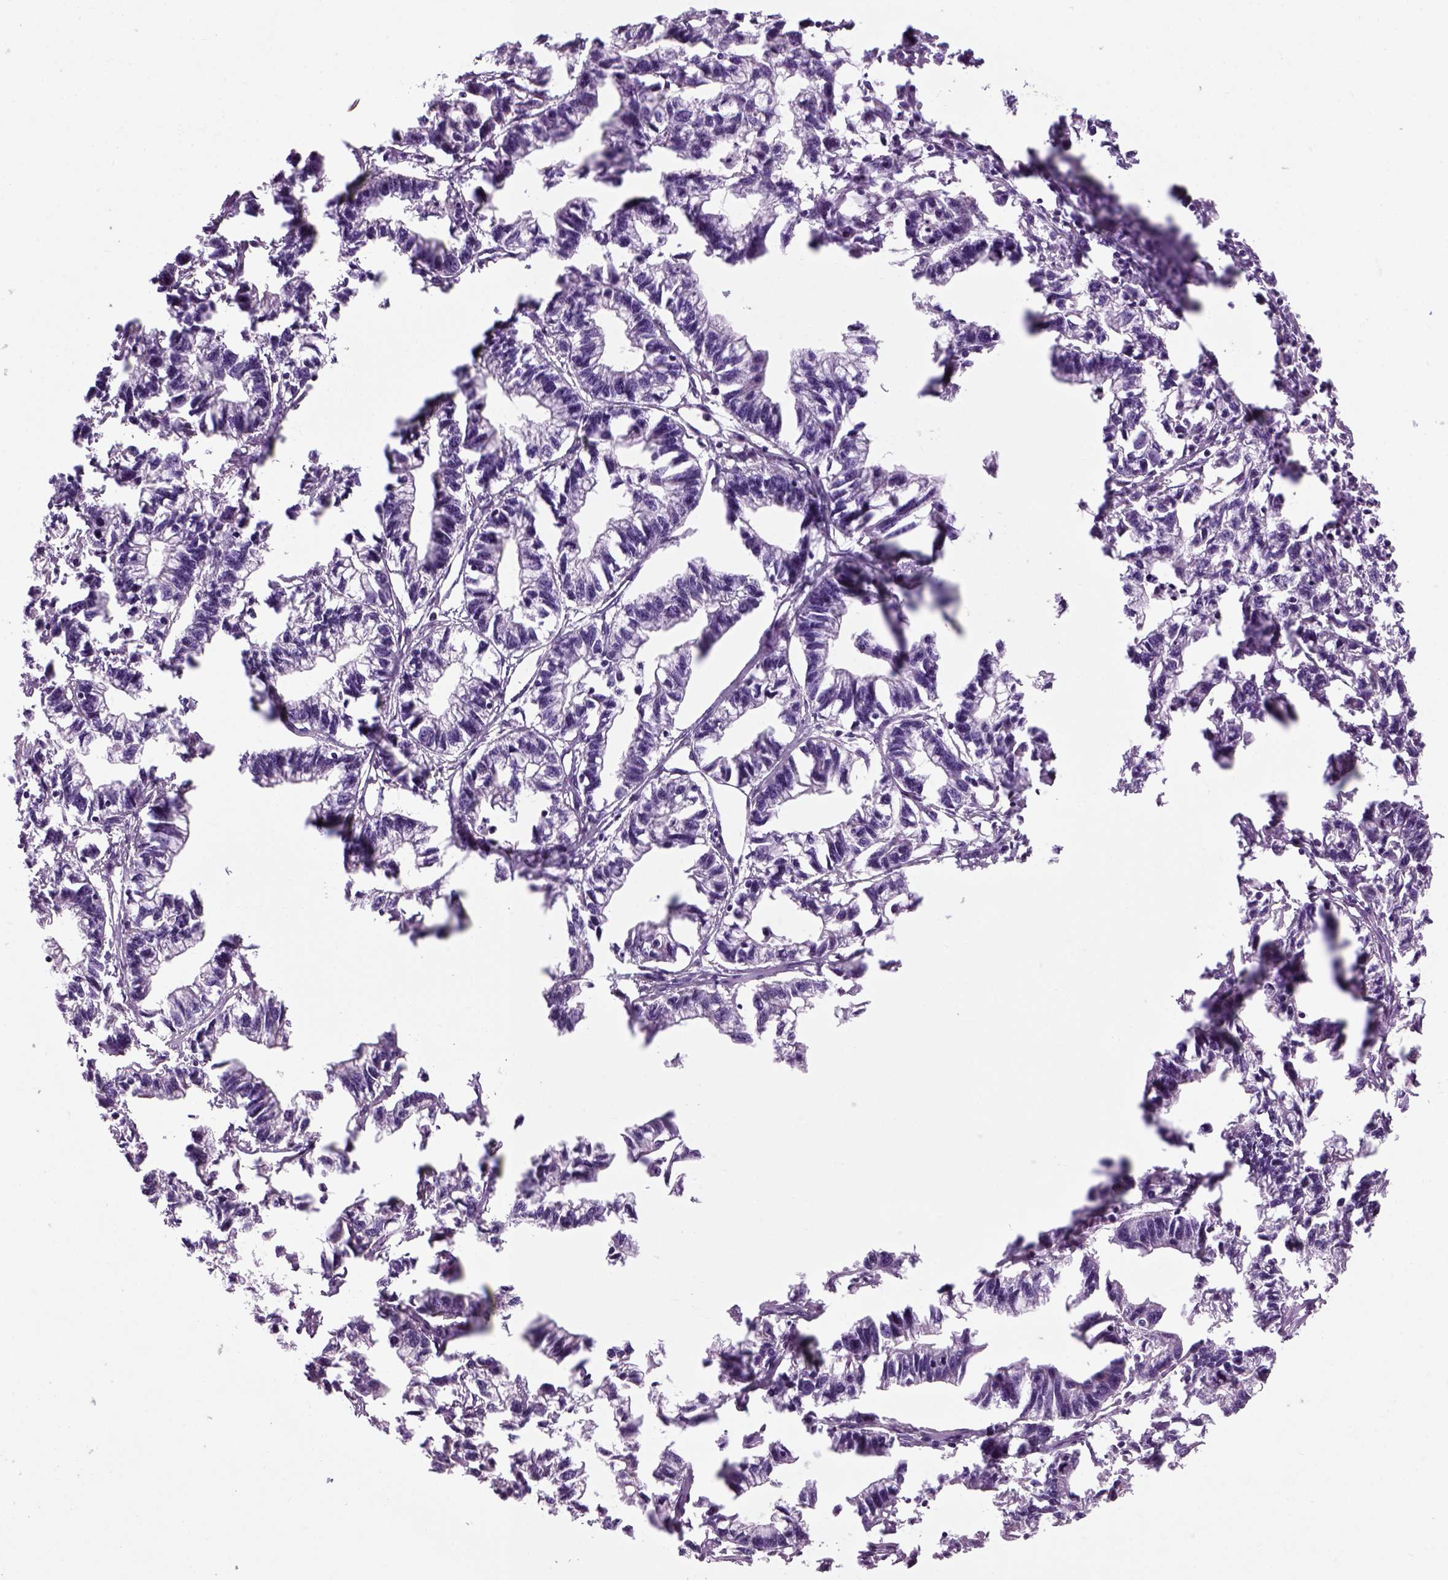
{"staining": {"intensity": "negative", "quantity": "none", "location": "none"}, "tissue": "stomach cancer", "cell_type": "Tumor cells", "image_type": "cancer", "snomed": [{"axis": "morphology", "description": "Adenocarcinoma, NOS"}, {"axis": "topography", "description": "Stomach"}], "caption": "The immunohistochemistry (IHC) image has no significant expression in tumor cells of stomach adenocarcinoma tissue. (Stains: DAB (3,3'-diaminobenzidine) immunohistochemistry with hematoxylin counter stain, Microscopy: brightfield microscopy at high magnification).", "gene": "FAM161A", "patient": {"sex": "male", "age": 83}}